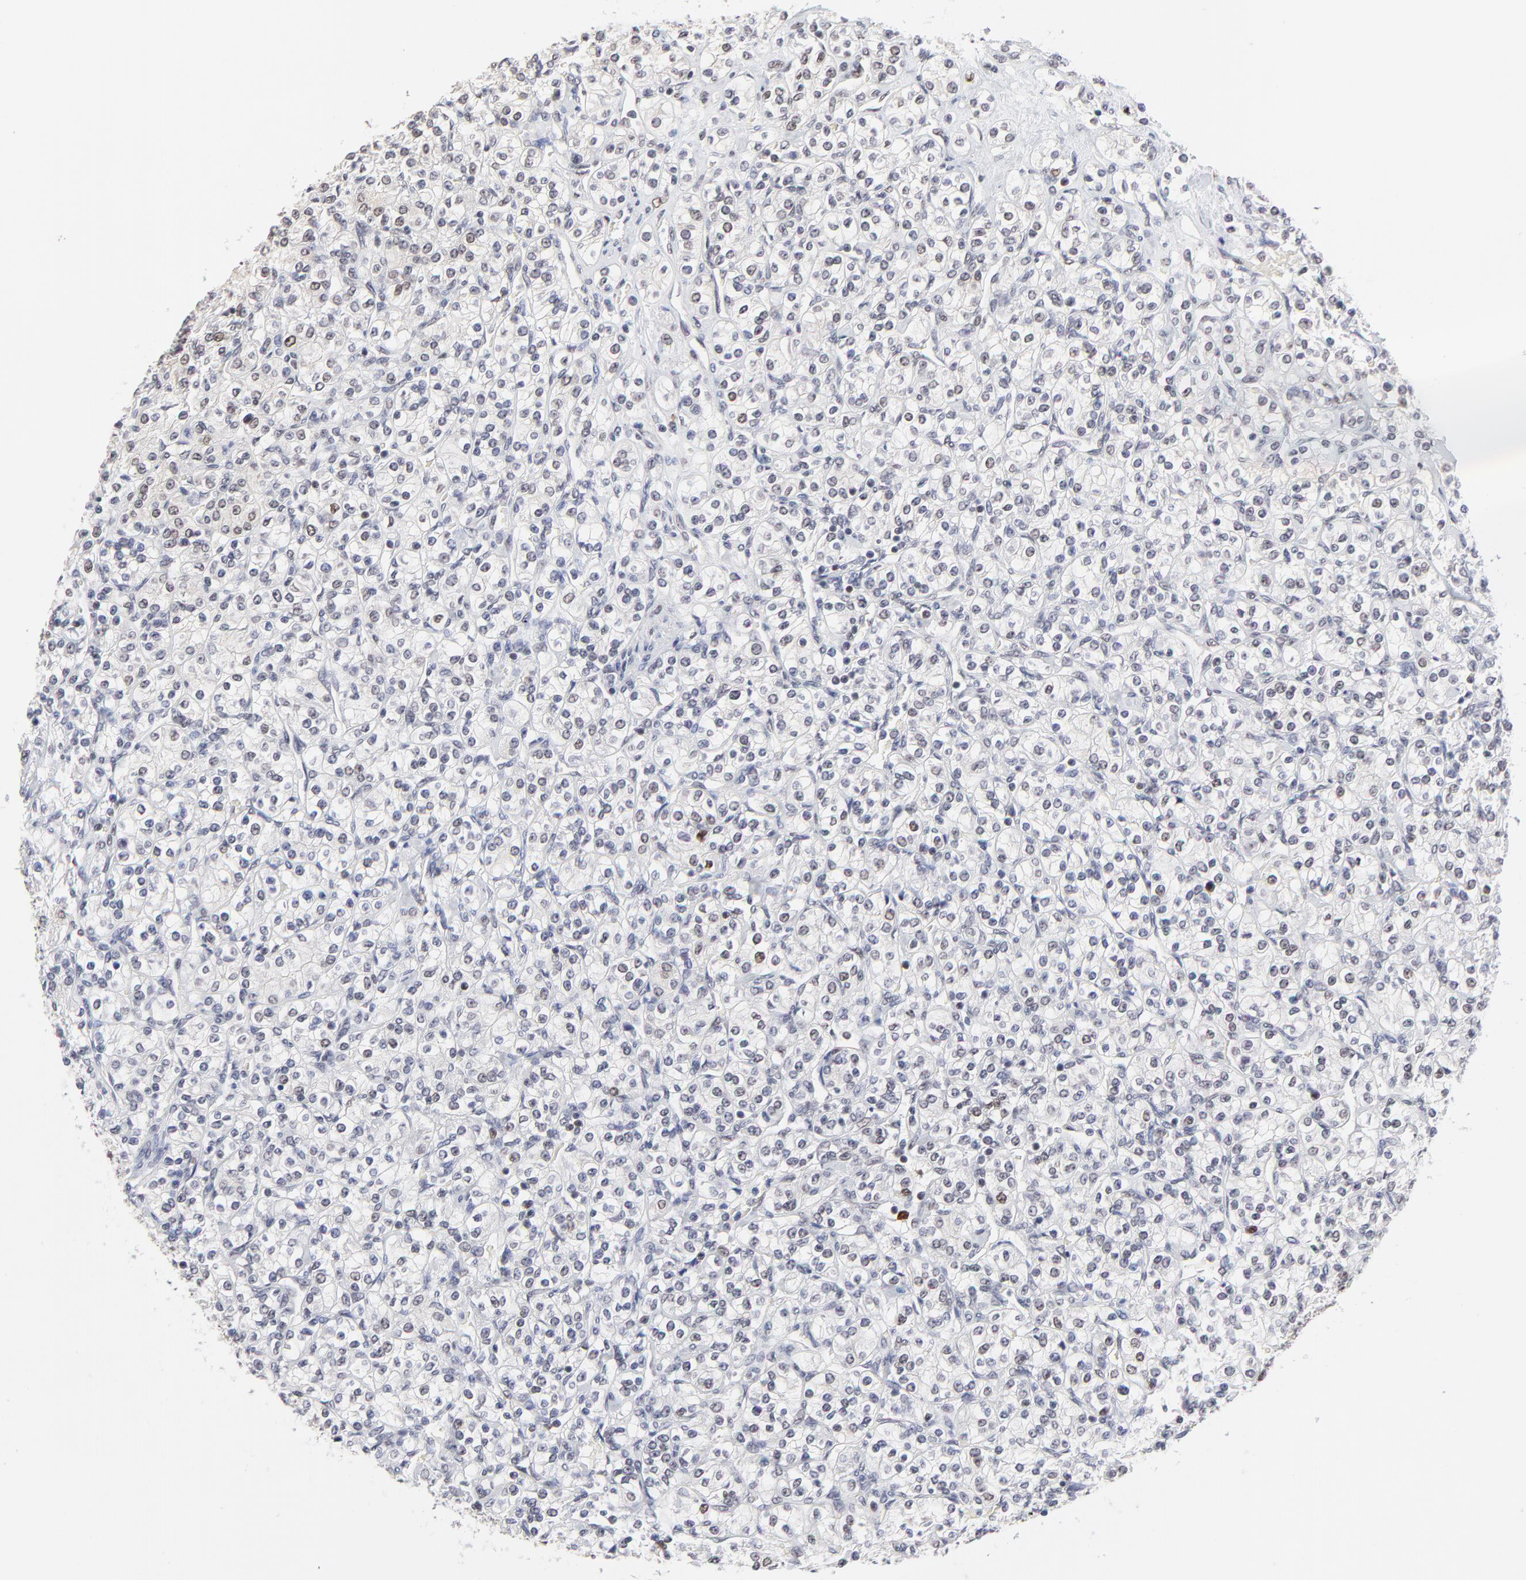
{"staining": {"intensity": "weak", "quantity": "<25%", "location": "nuclear"}, "tissue": "renal cancer", "cell_type": "Tumor cells", "image_type": "cancer", "snomed": [{"axis": "morphology", "description": "Adenocarcinoma, NOS"}, {"axis": "topography", "description": "Kidney"}], "caption": "This is an immunohistochemistry image of human renal cancer (adenocarcinoma). There is no staining in tumor cells.", "gene": "OGFOD1", "patient": {"sex": "male", "age": 77}}